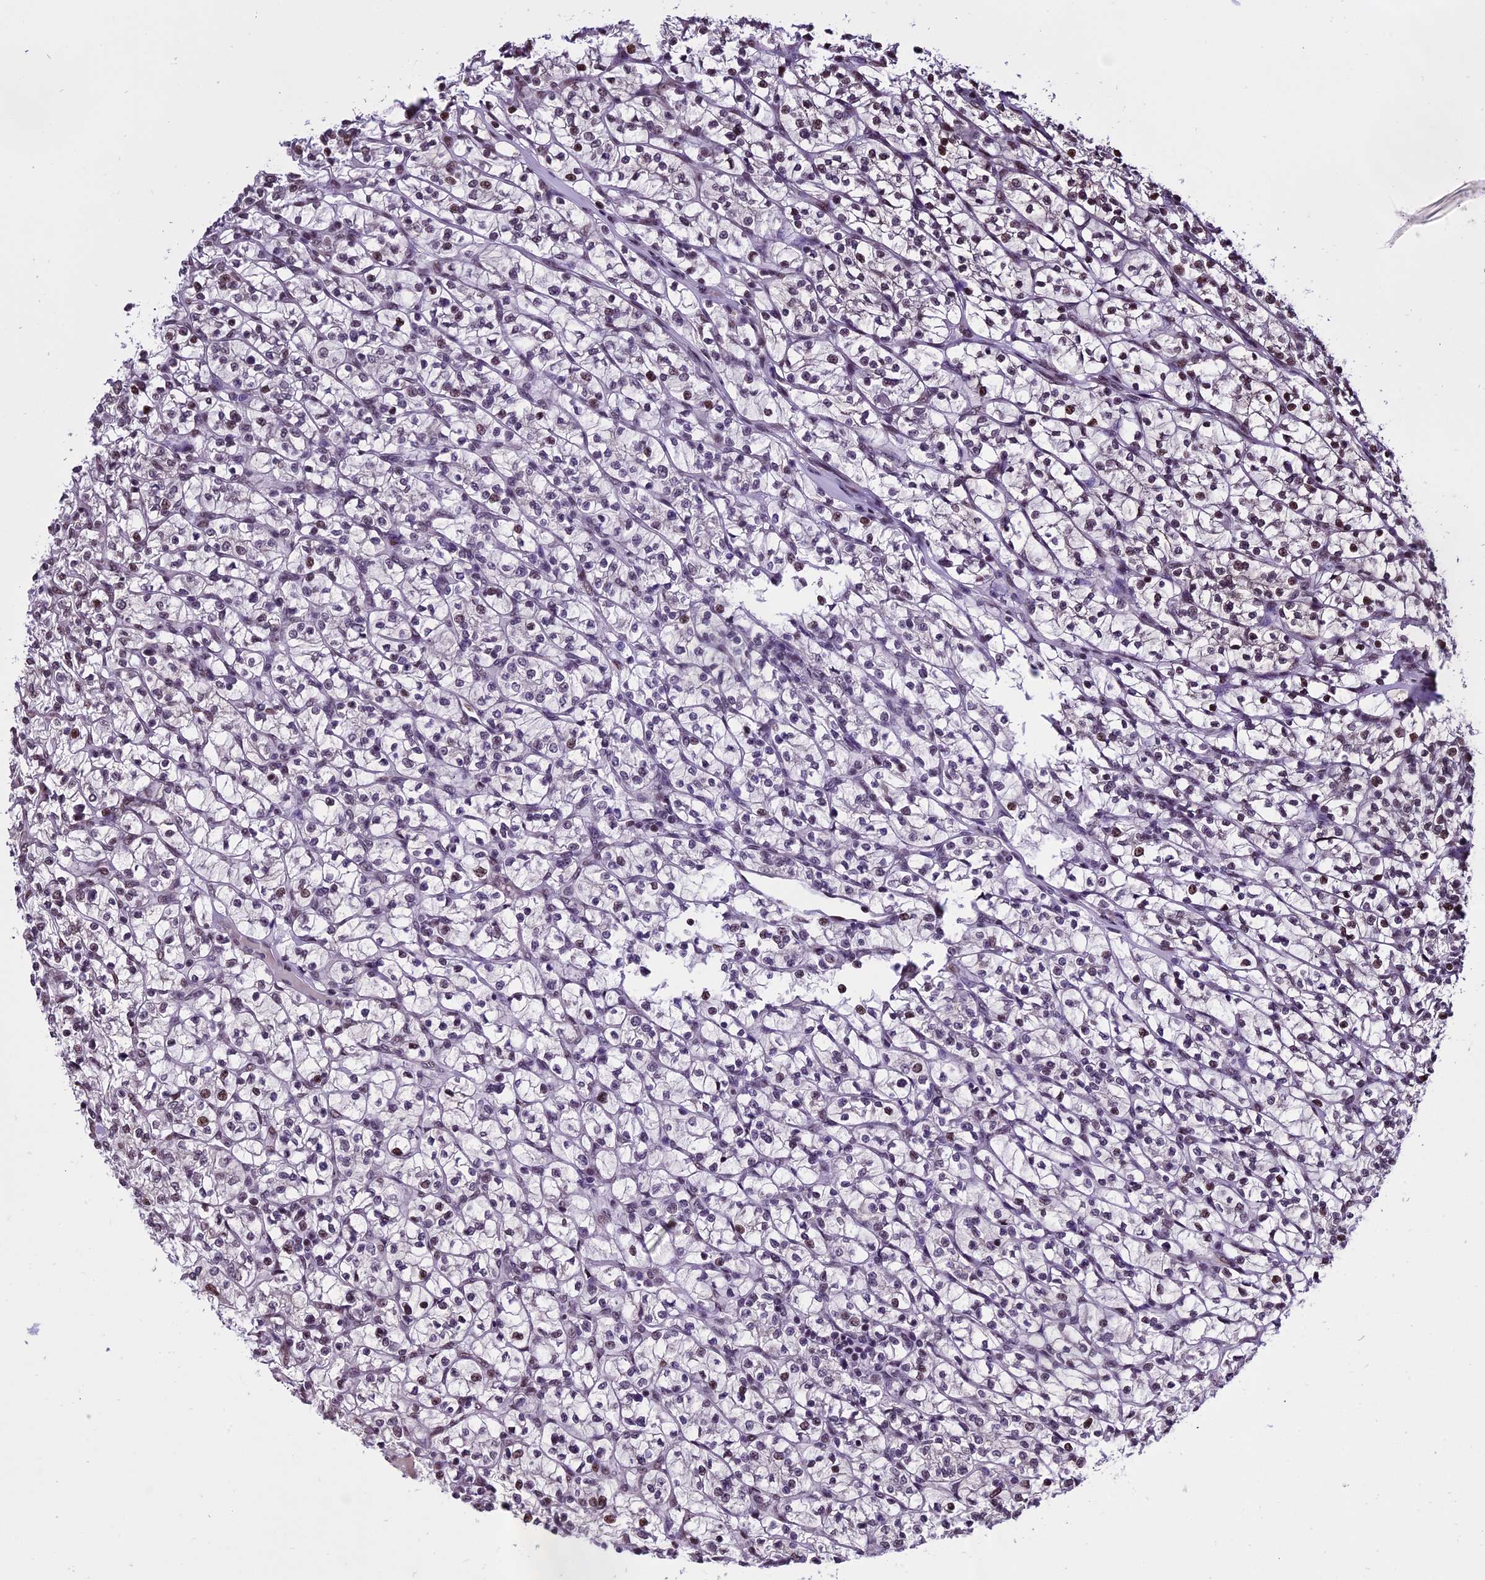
{"staining": {"intensity": "weak", "quantity": "25%-75%", "location": "nuclear"}, "tissue": "renal cancer", "cell_type": "Tumor cells", "image_type": "cancer", "snomed": [{"axis": "morphology", "description": "Adenocarcinoma, NOS"}, {"axis": "topography", "description": "Kidney"}], "caption": "IHC of renal cancer demonstrates low levels of weak nuclear expression in about 25%-75% of tumor cells. The staining was performed using DAB (3,3'-diaminobenzidine) to visualize the protein expression in brown, while the nuclei were stained in blue with hematoxylin (Magnification: 20x).", "gene": "POLR3E", "patient": {"sex": "female", "age": 64}}